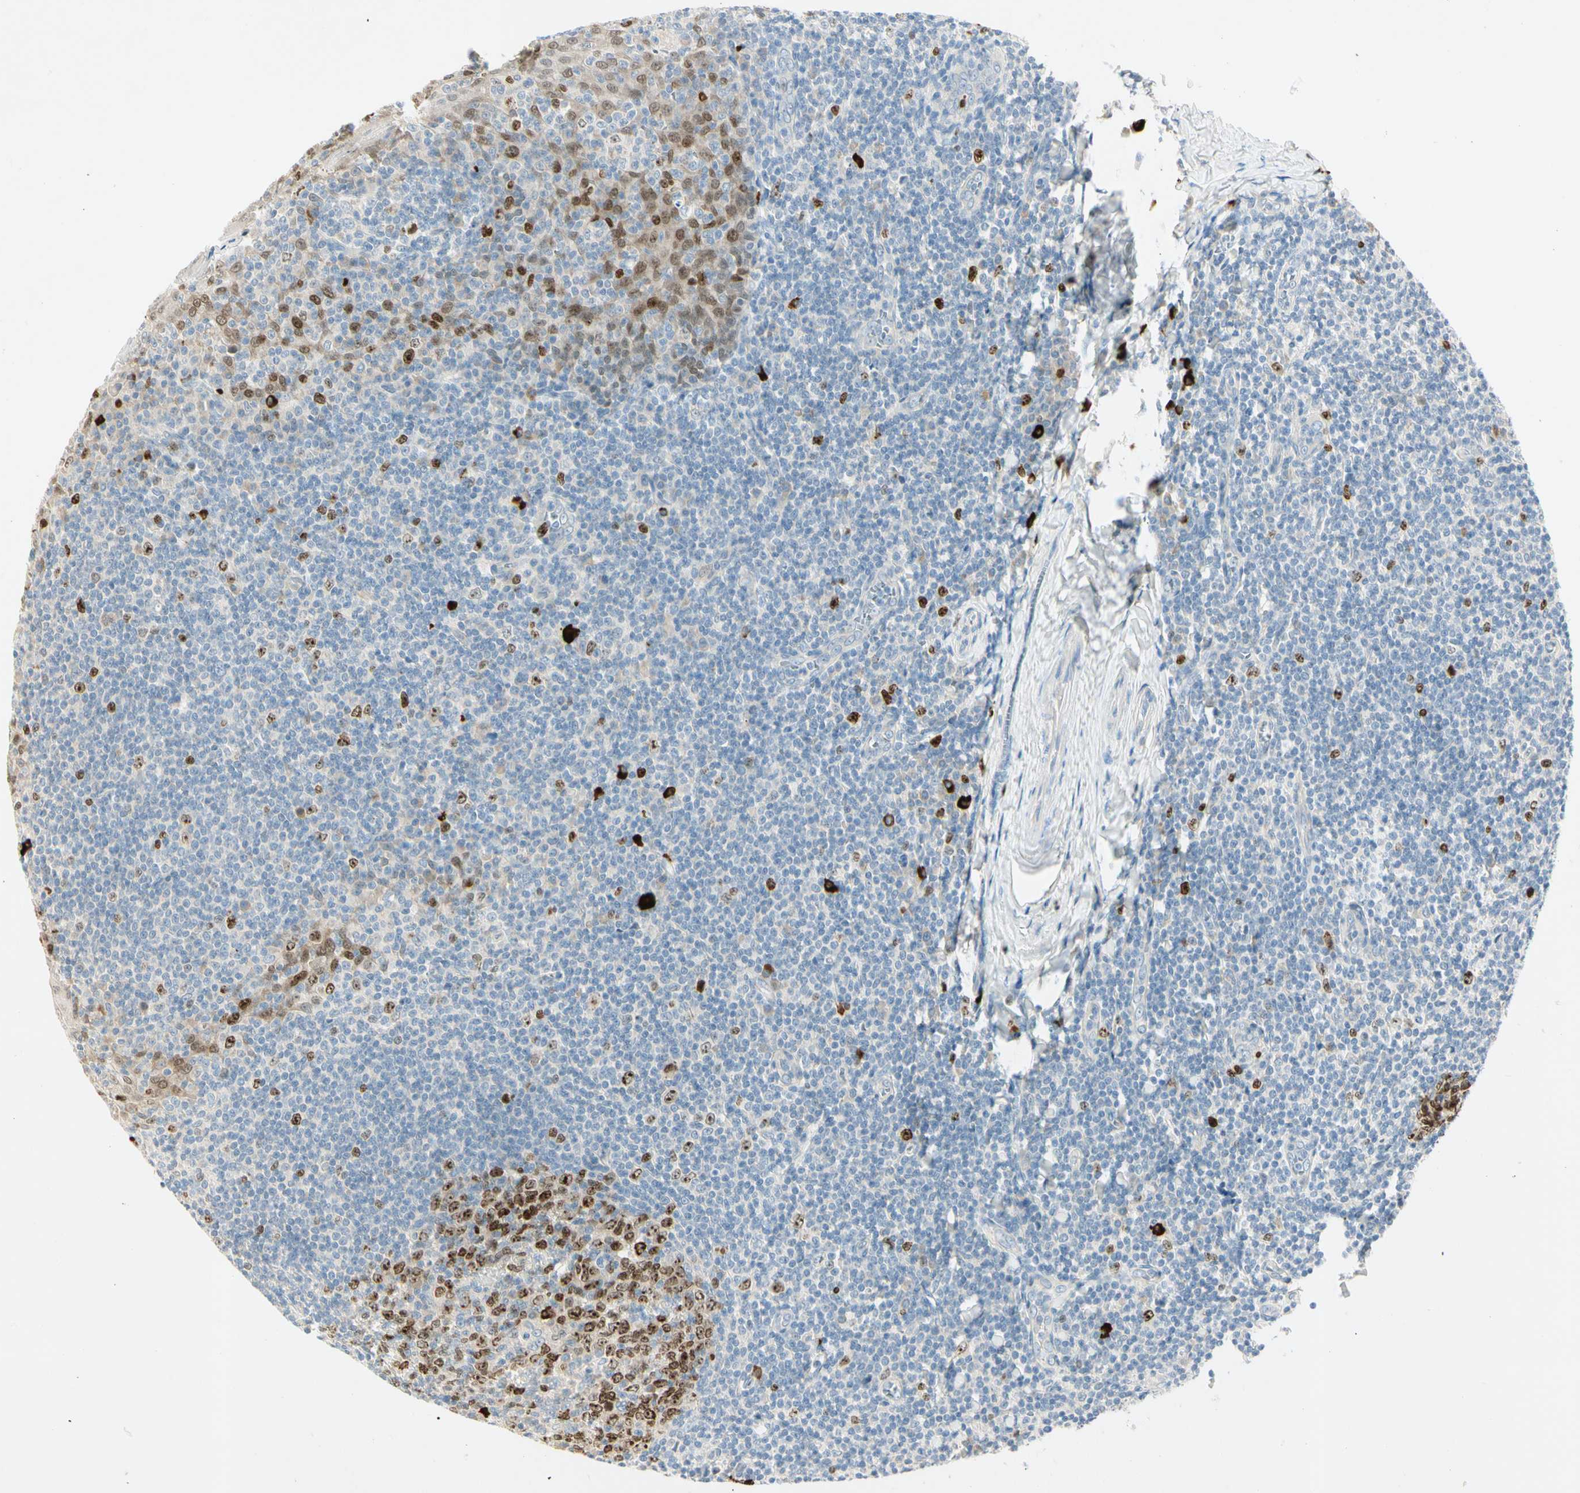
{"staining": {"intensity": "strong", "quantity": "<25%", "location": "nuclear"}, "tissue": "tonsil", "cell_type": "Germinal center cells", "image_type": "normal", "snomed": [{"axis": "morphology", "description": "Normal tissue, NOS"}, {"axis": "topography", "description": "Tonsil"}], "caption": "IHC (DAB (3,3'-diaminobenzidine)) staining of benign tonsil demonstrates strong nuclear protein staining in about <25% of germinal center cells.", "gene": "PITX1", "patient": {"sex": "male", "age": 31}}